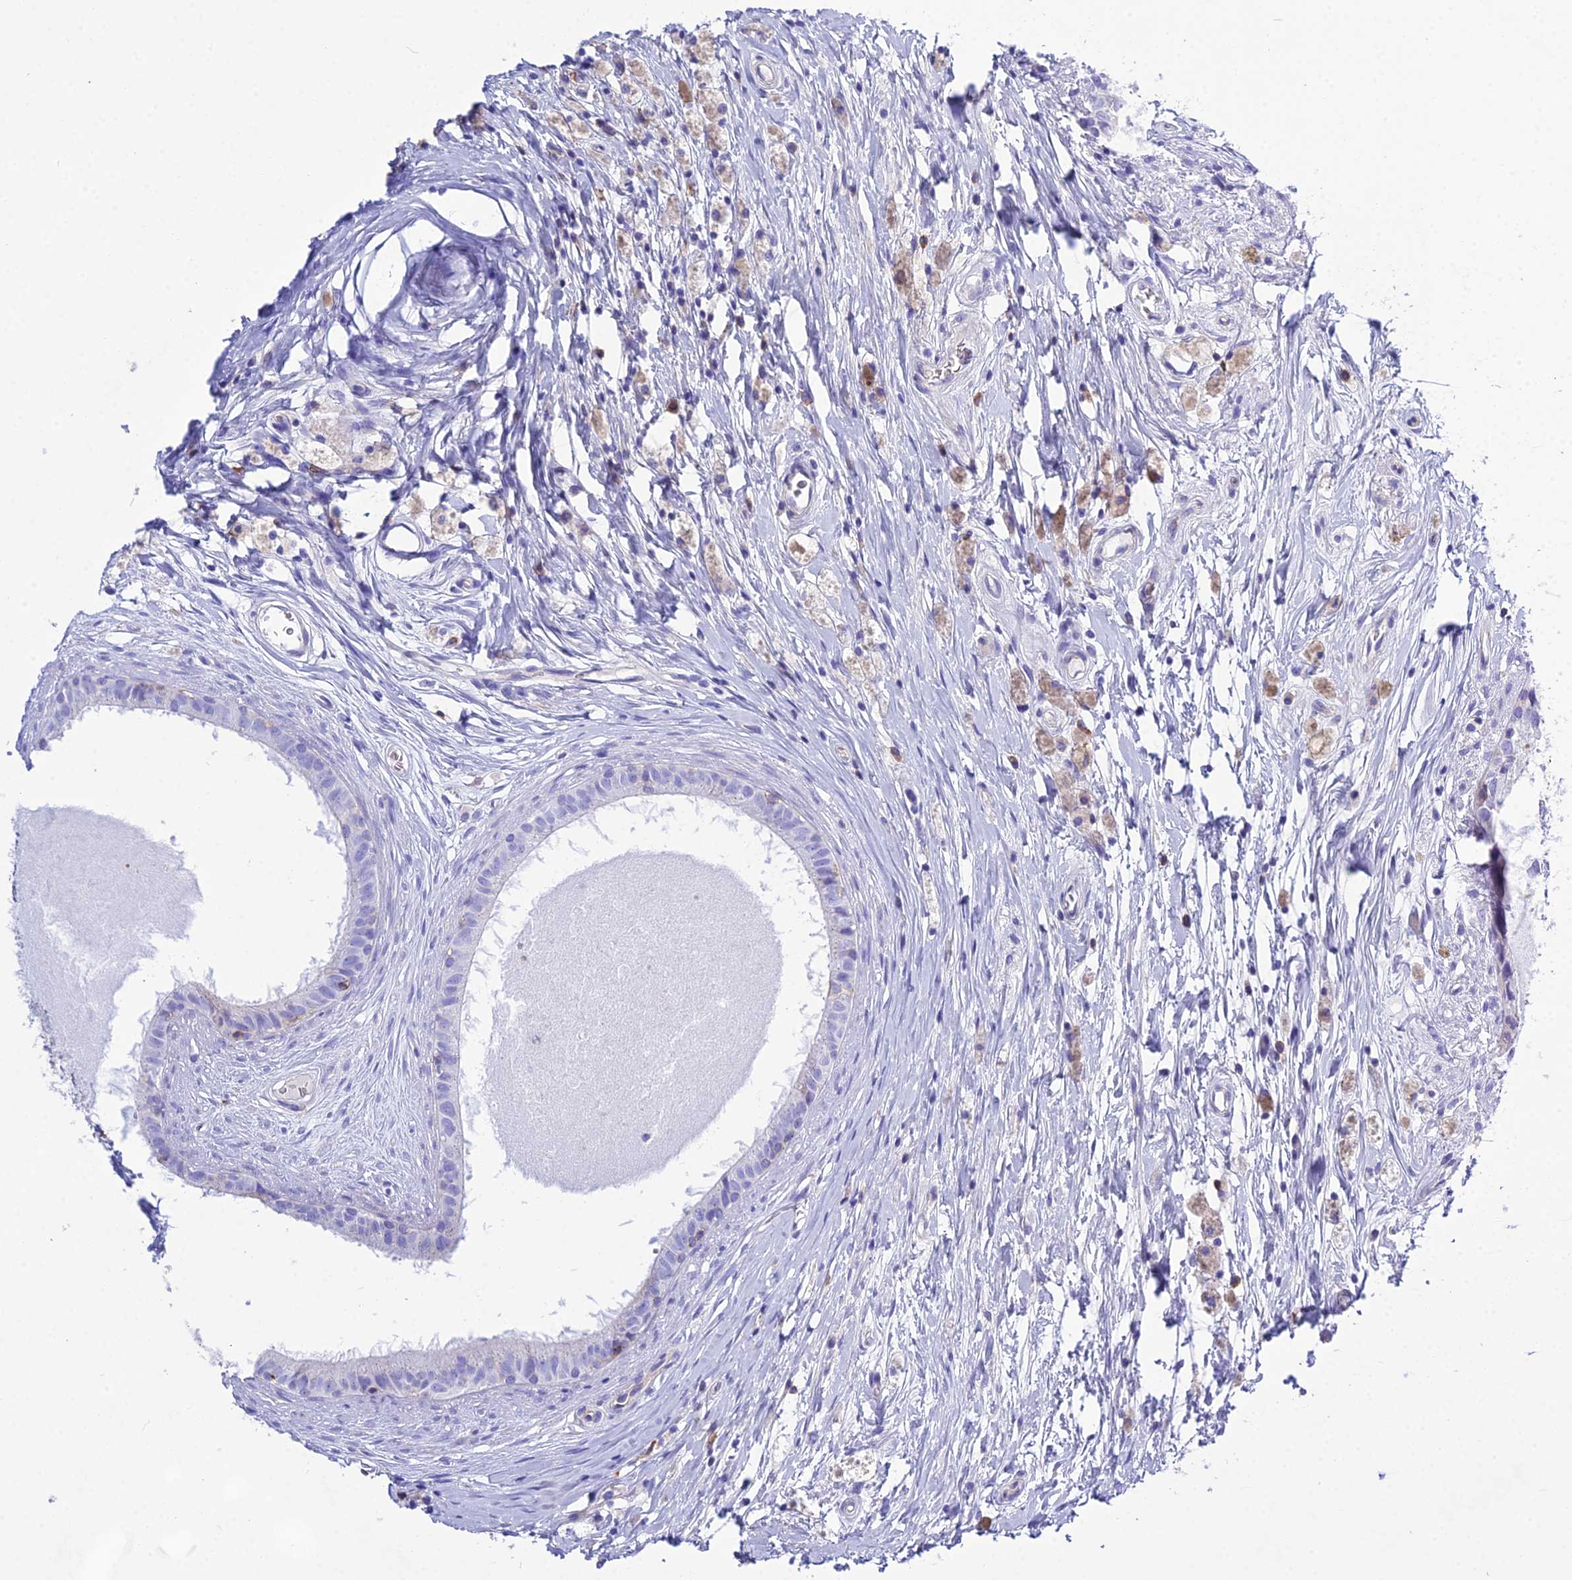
{"staining": {"intensity": "strong", "quantity": "<25%", "location": "cytoplasmic/membranous"}, "tissue": "epididymis", "cell_type": "Glandular cells", "image_type": "normal", "snomed": [{"axis": "morphology", "description": "Normal tissue, NOS"}, {"axis": "topography", "description": "Epididymis"}], "caption": "IHC (DAB (3,3'-diaminobenzidine)) staining of unremarkable epididymis reveals strong cytoplasmic/membranous protein staining in approximately <25% of glandular cells.", "gene": "OR1Q1", "patient": {"sex": "male", "age": 80}}